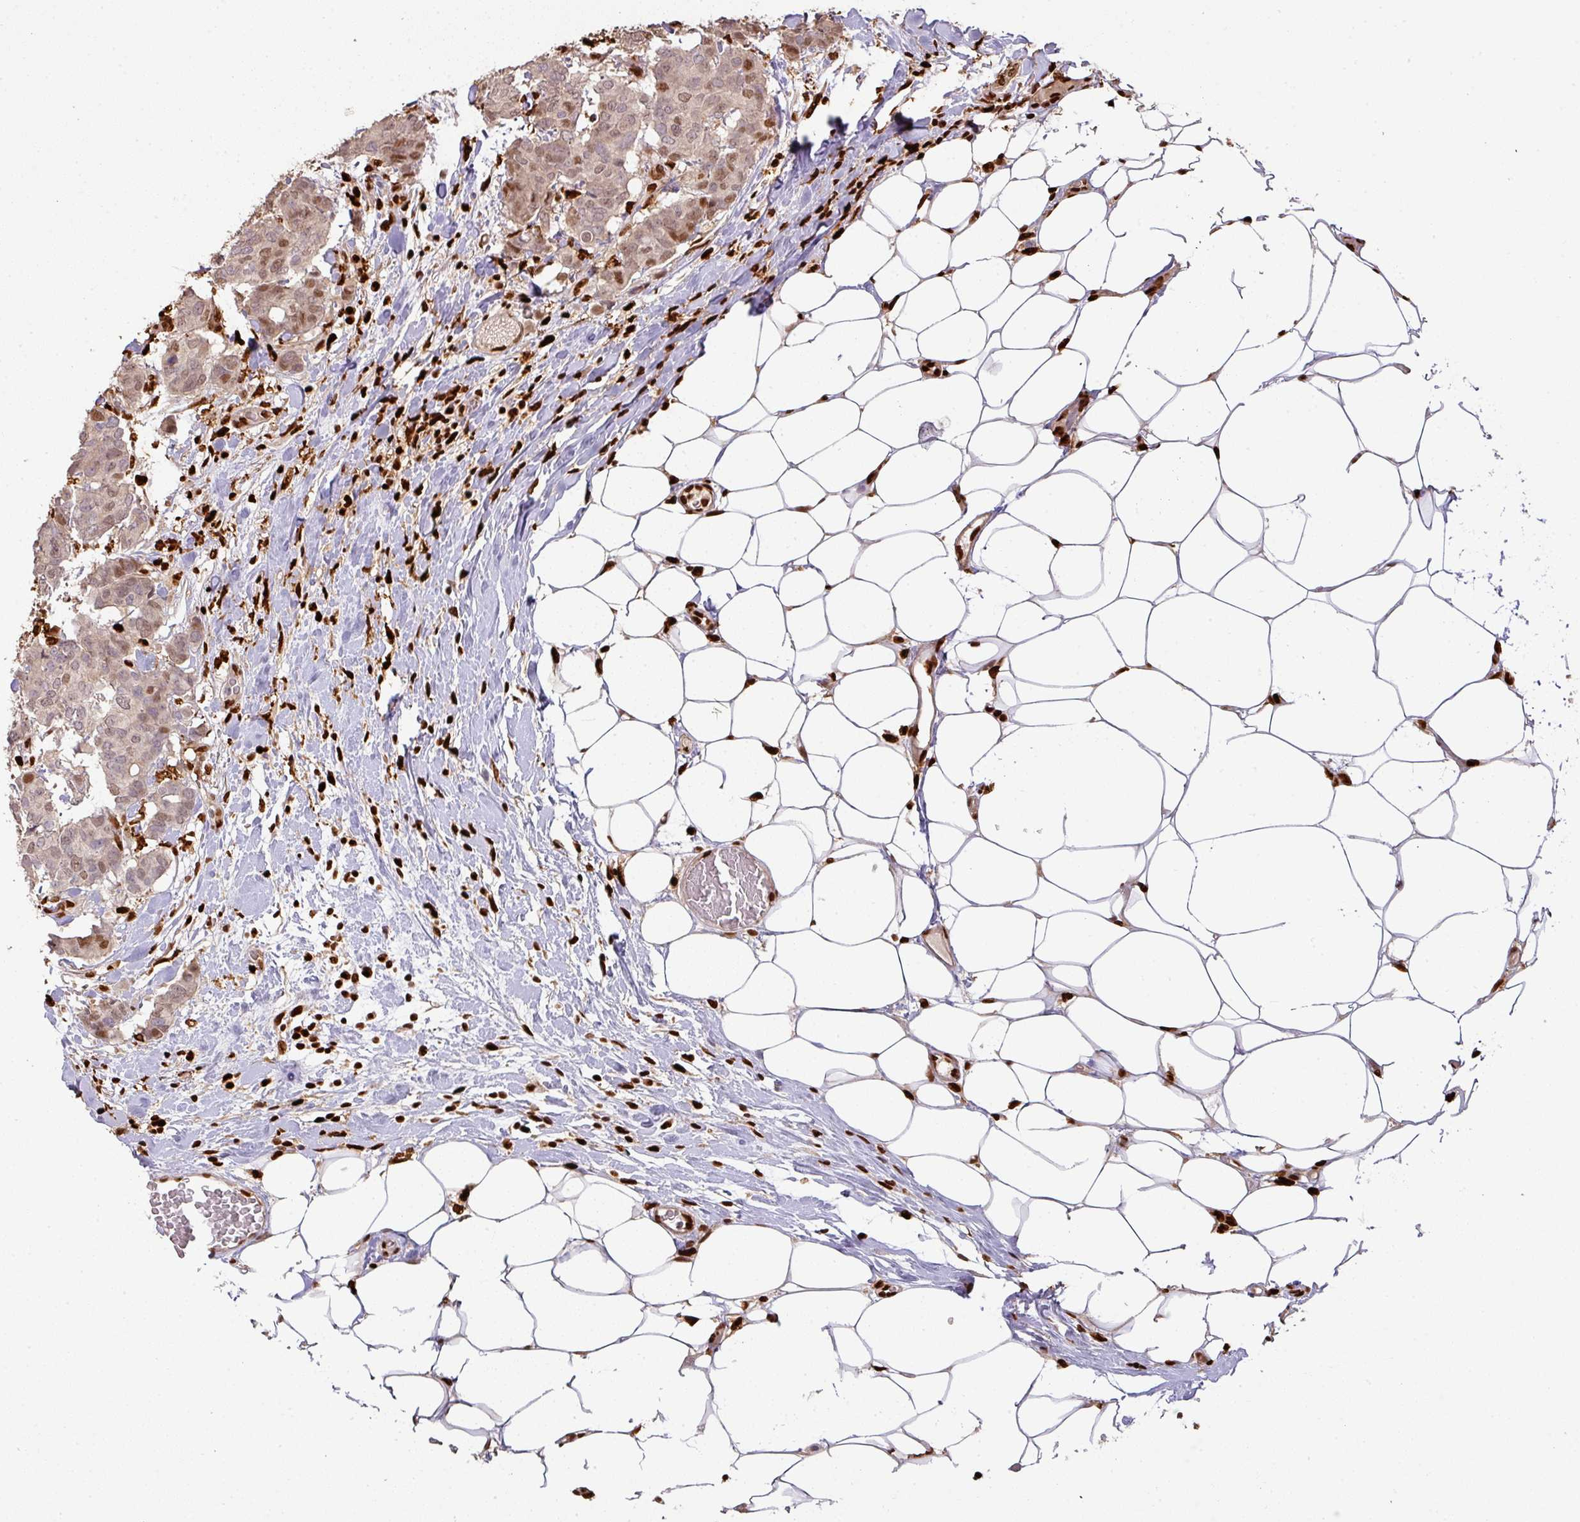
{"staining": {"intensity": "moderate", "quantity": "<25%", "location": "nuclear"}, "tissue": "breast cancer", "cell_type": "Tumor cells", "image_type": "cancer", "snomed": [{"axis": "morphology", "description": "Duct carcinoma"}, {"axis": "topography", "description": "Breast"}], "caption": "Moderate nuclear expression is appreciated in approximately <25% of tumor cells in breast cancer (invasive ductal carcinoma). (Stains: DAB (3,3'-diaminobenzidine) in brown, nuclei in blue, Microscopy: brightfield microscopy at high magnification).", "gene": "SAMHD1", "patient": {"sex": "female", "age": 75}}